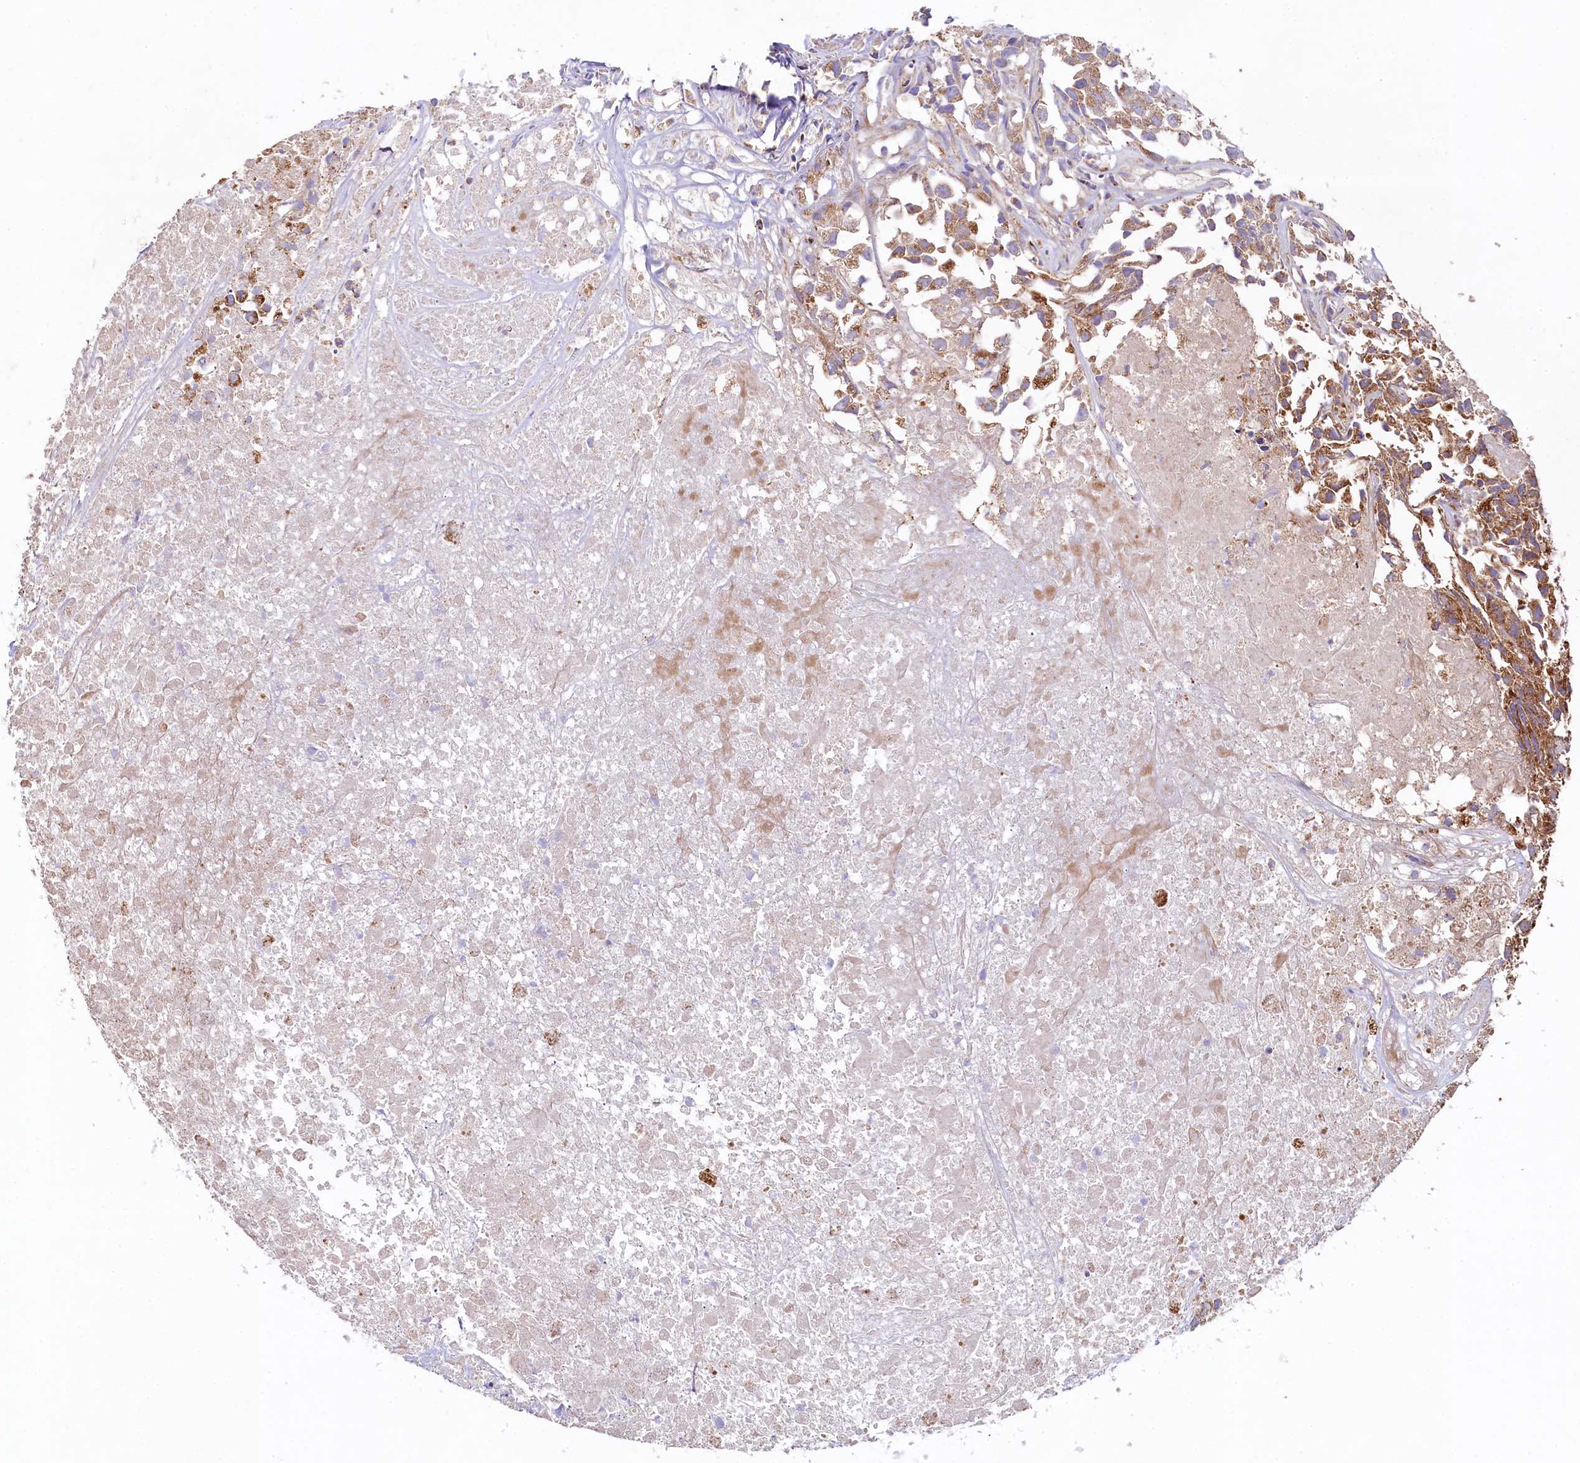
{"staining": {"intensity": "moderate", "quantity": ">75%", "location": "cytoplasmic/membranous"}, "tissue": "urothelial cancer", "cell_type": "Tumor cells", "image_type": "cancer", "snomed": [{"axis": "morphology", "description": "Urothelial carcinoma, High grade"}, {"axis": "topography", "description": "Urinary bladder"}], "caption": "High-power microscopy captured an immunohistochemistry (IHC) micrograph of high-grade urothelial carcinoma, revealing moderate cytoplasmic/membranous expression in approximately >75% of tumor cells.", "gene": "CLYBL", "patient": {"sex": "female", "age": 75}}